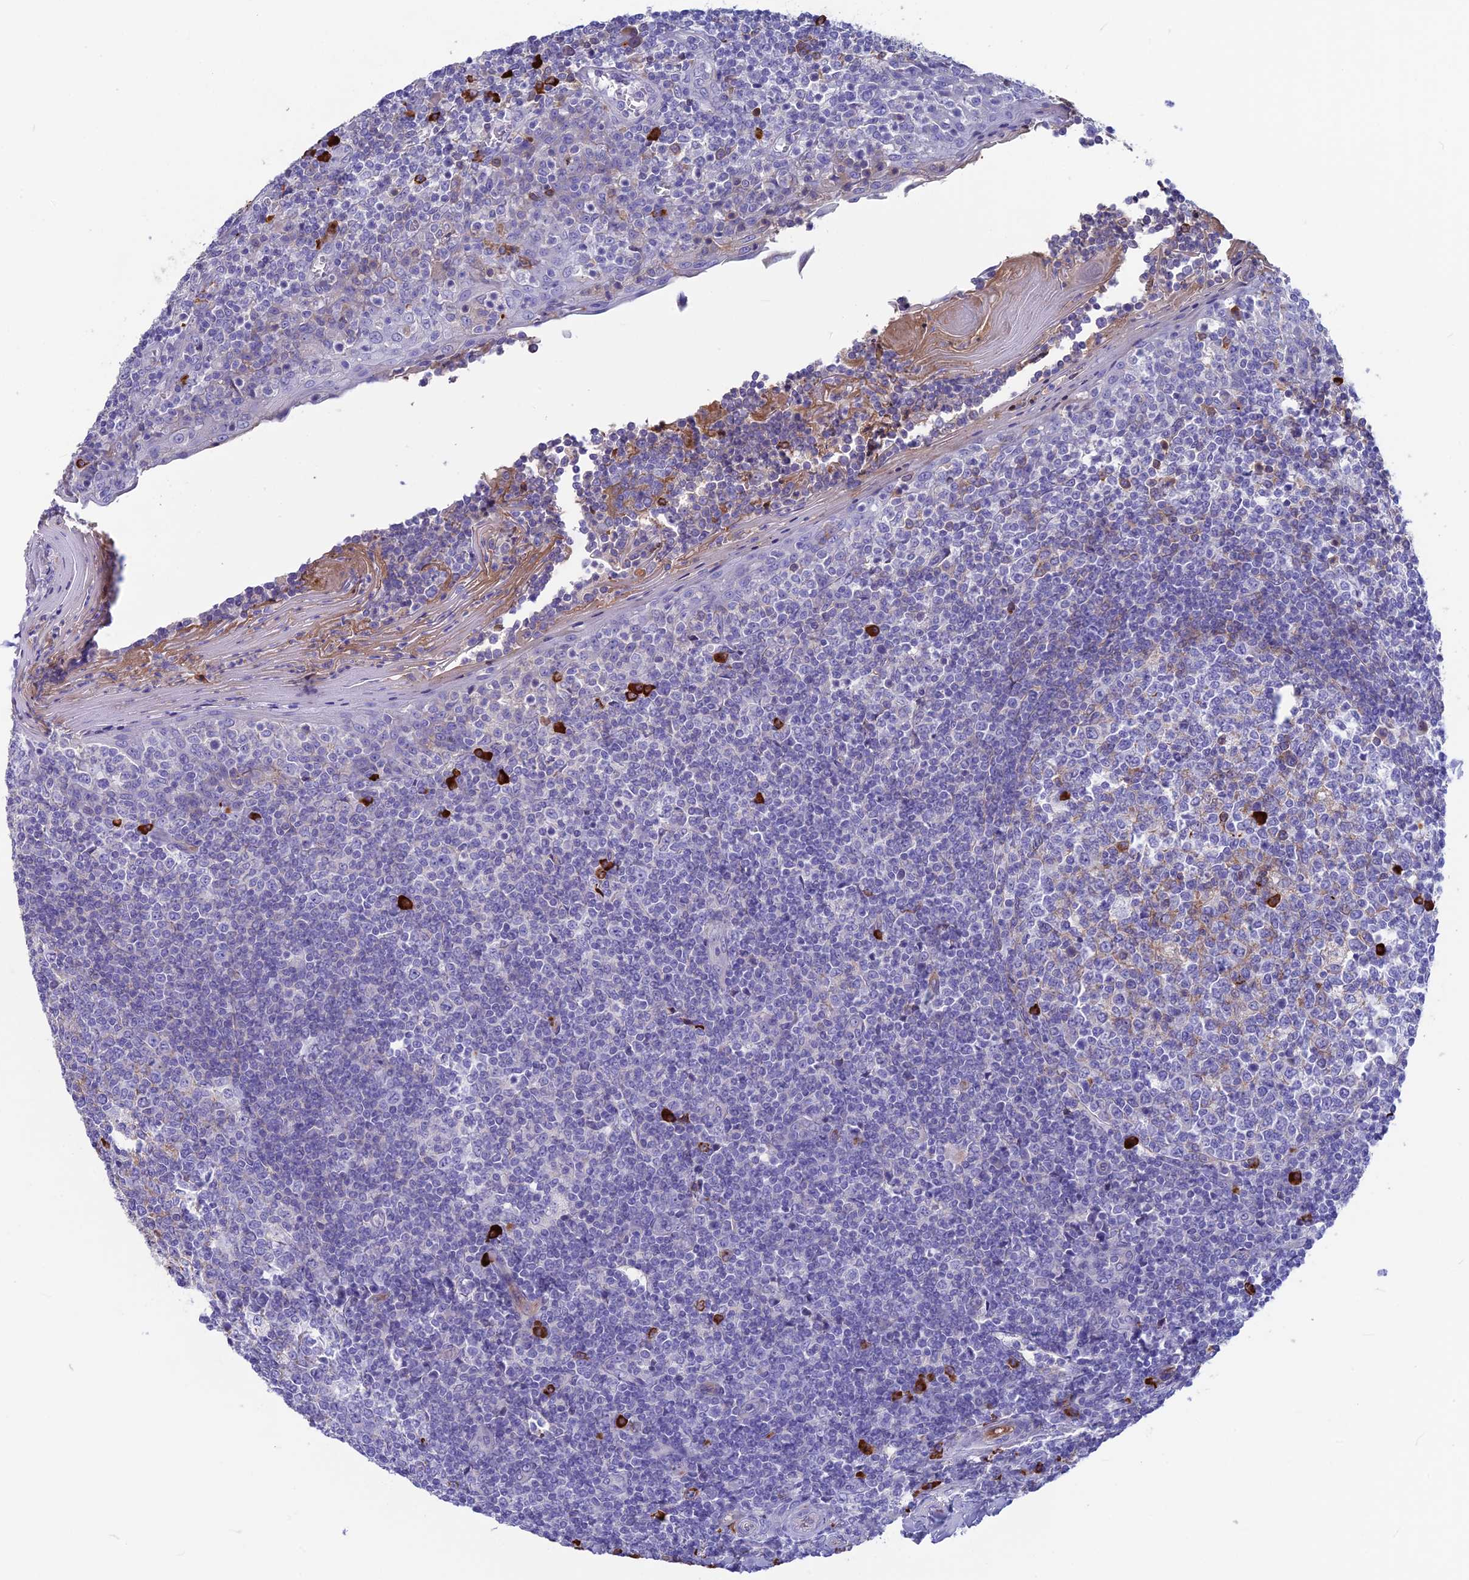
{"staining": {"intensity": "strong", "quantity": "<25%", "location": "cytoplasmic/membranous"}, "tissue": "tonsil", "cell_type": "Germinal center cells", "image_type": "normal", "snomed": [{"axis": "morphology", "description": "Normal tissue, NOS"}, {"axis": "topography", "description": "Tonsil"}], "caption": "Approximately <25% of germinal center cells in unremarkable tonsil show strong cytoplasmic/membranous protein staining as visualized by brown immunohistochemical staining.", "gene": "SNAP91", "patient": {"sex": "female", "age": 19}}